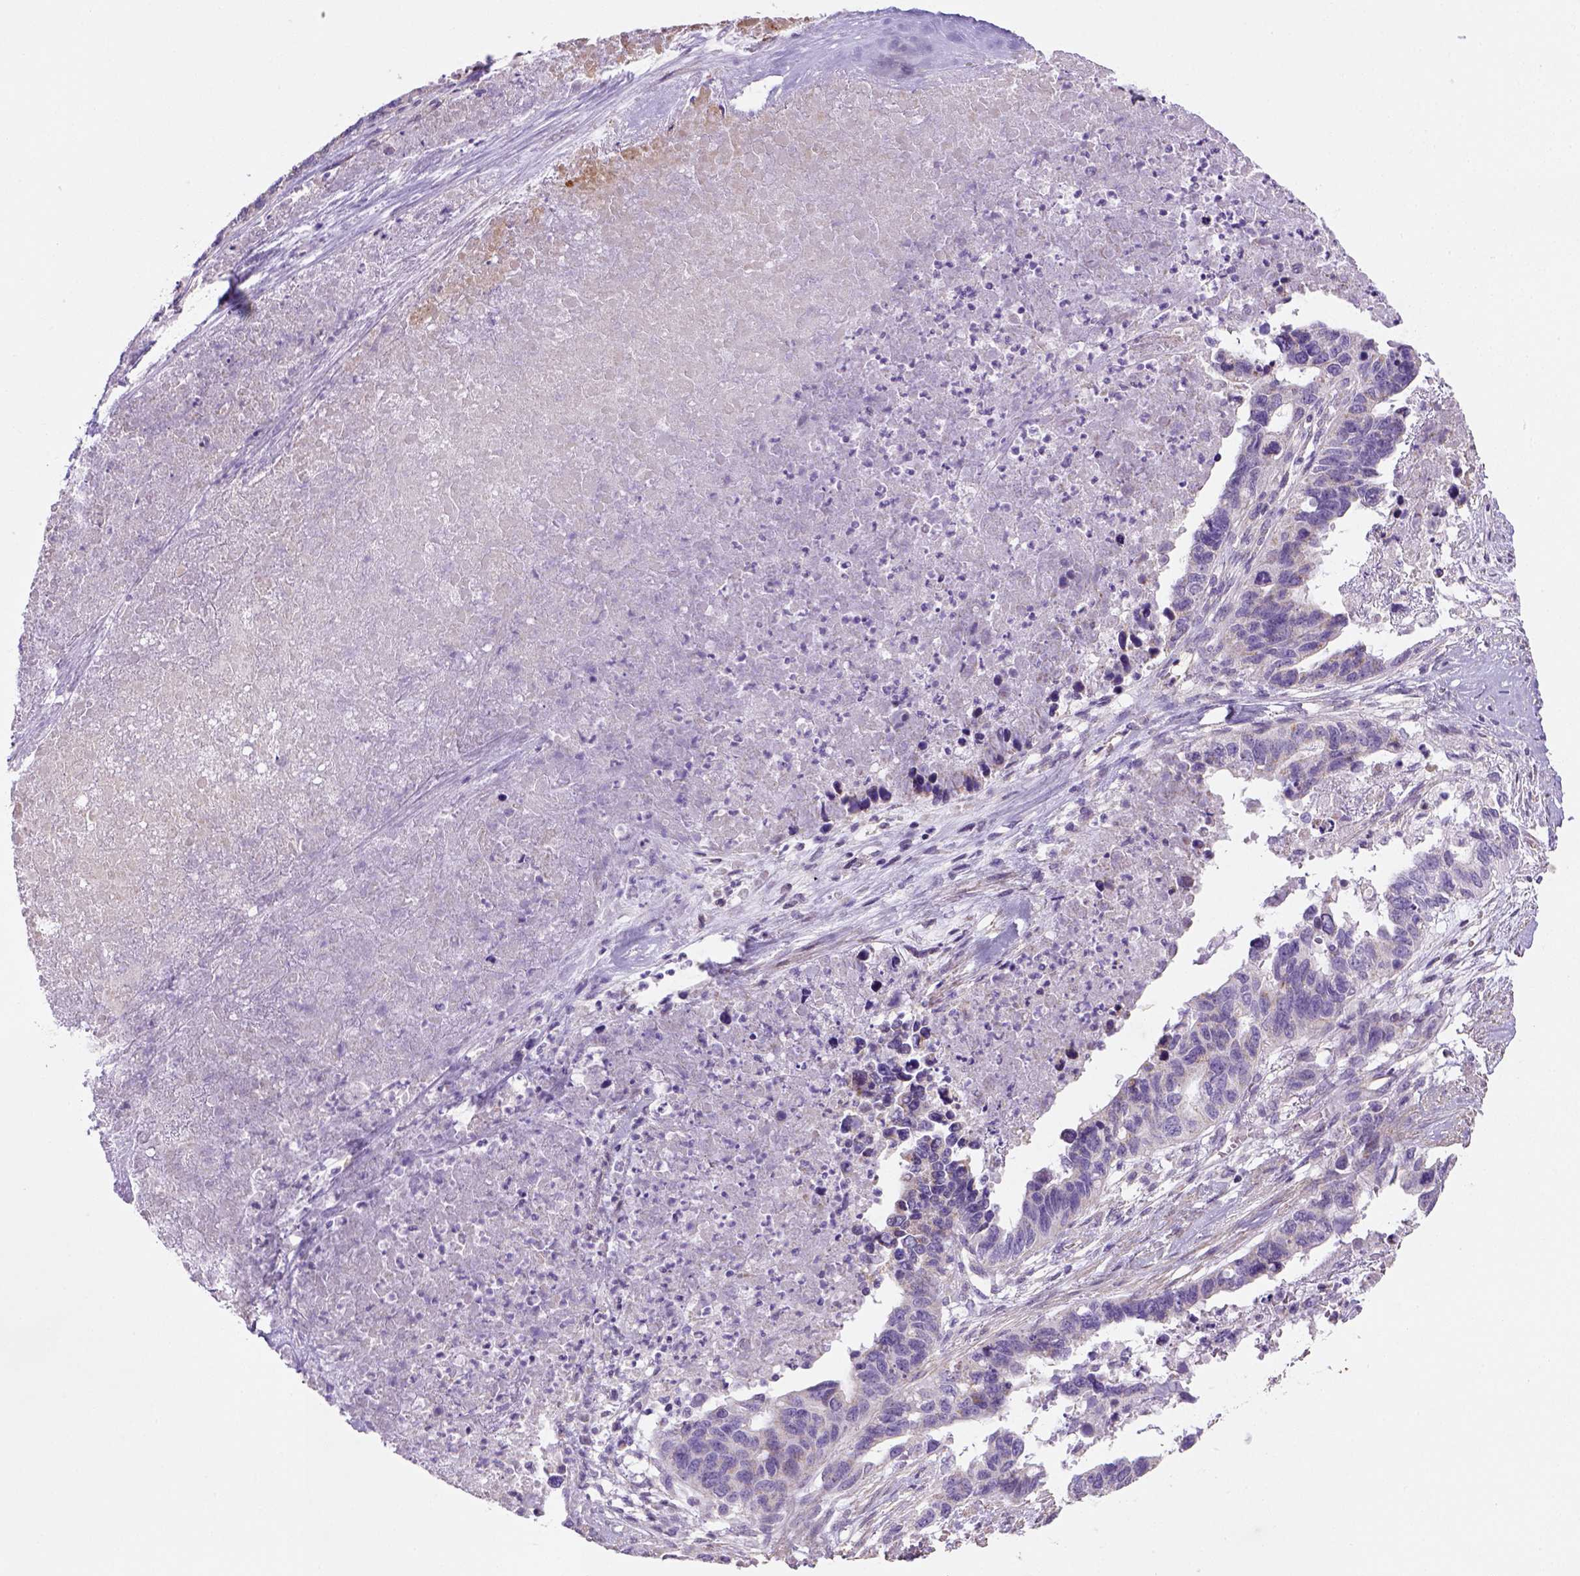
{"staining": {"intensity": "negative", "quantity": "none", "location": "none"}, "tissue": "ovarian cancer", "cell_type": "Tumor cells", "image_type": "cancer", "snomed": [{"axis": "morphology", "description": "Cystadenocarcinoma, serous, NOS"}, {"axis": "topography", "description": "Ovary"}], "caption": "Human serous cystadenocarcinoma (ovarian) stained for a protein using IHC exhibits no positivity in tumor cells.", "gene": "HTRA1", "patient": {"sex": "female", "age": 69}}